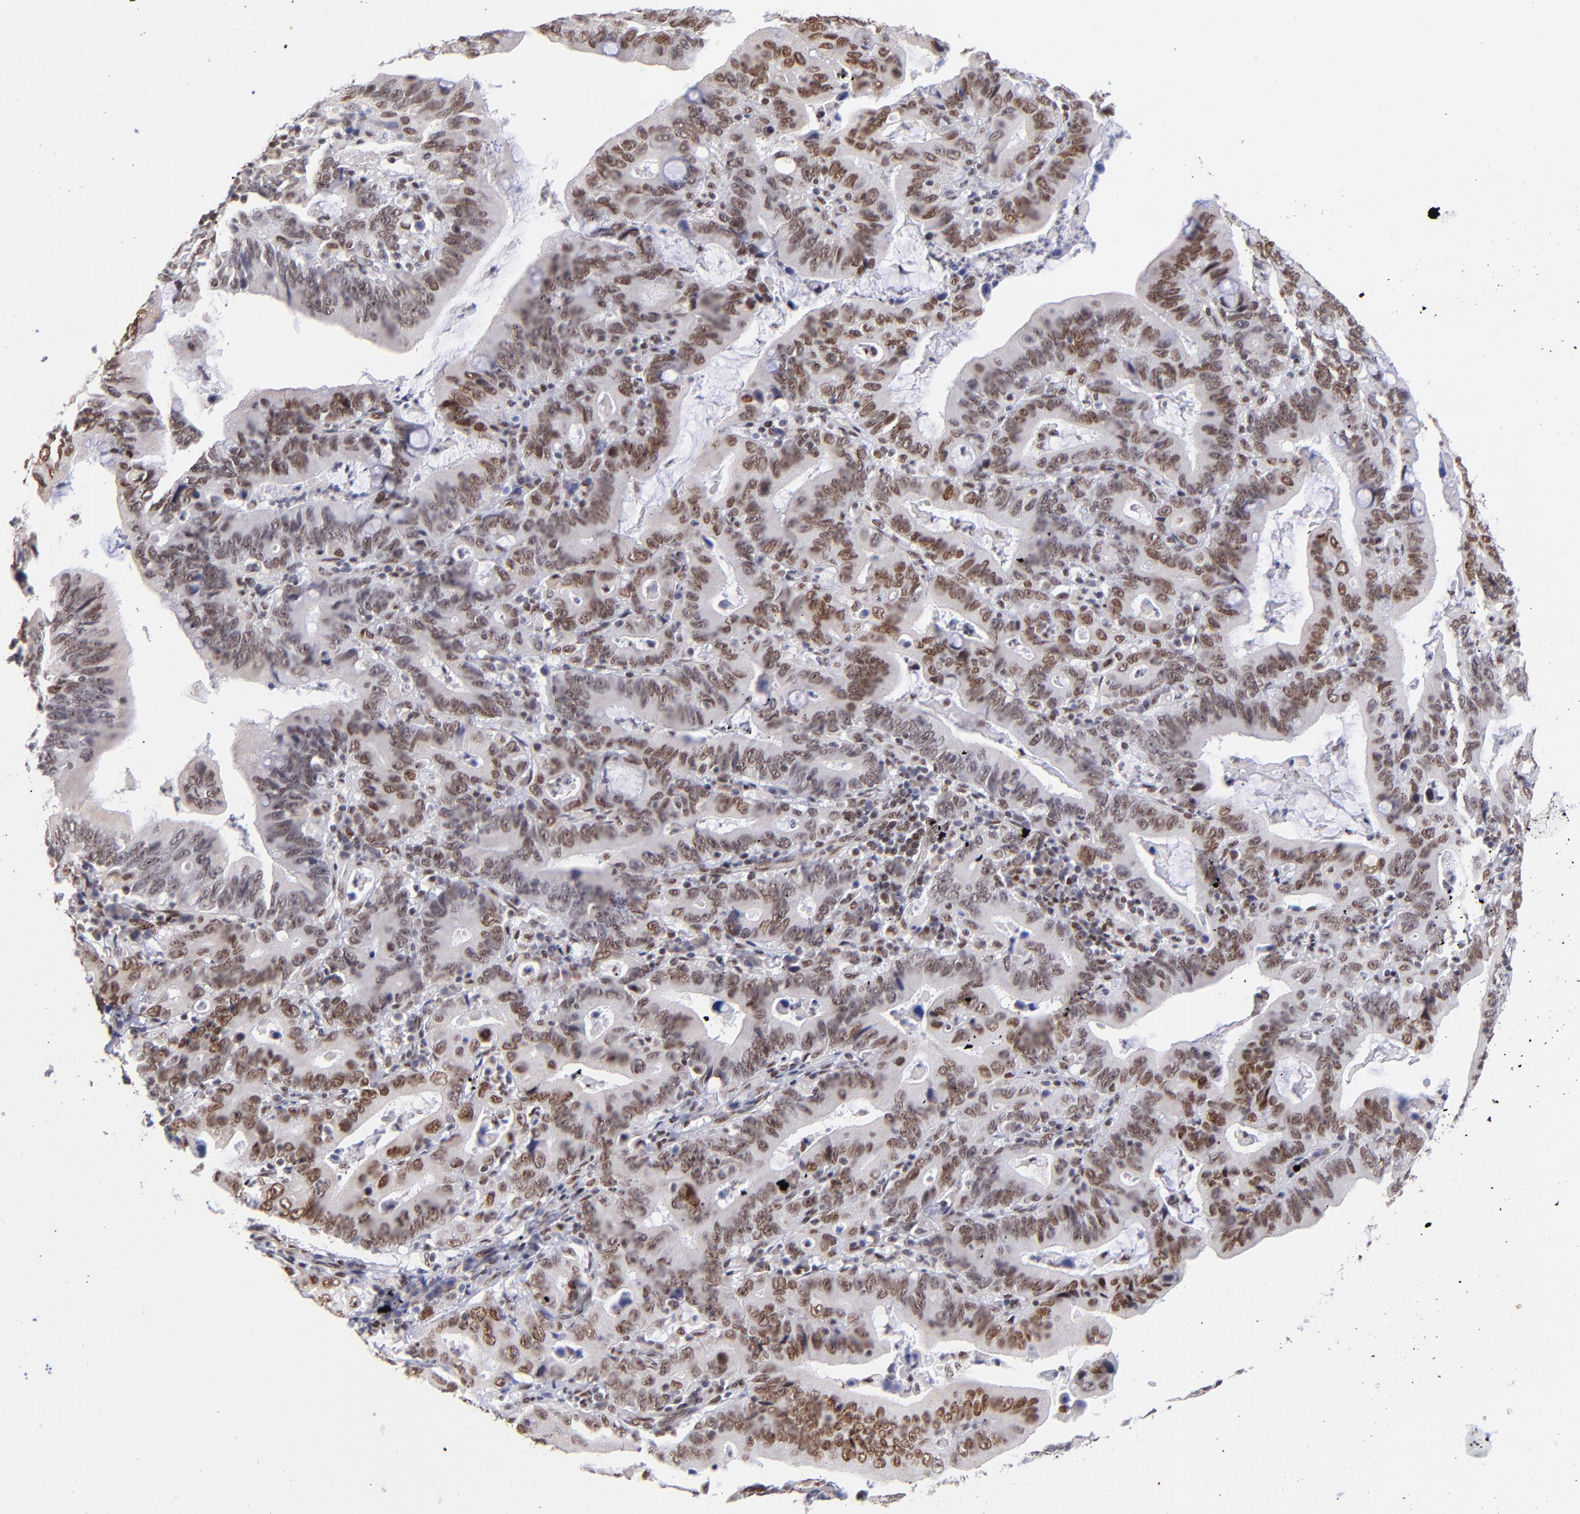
{"staining": {"intensity": "moderate", "quantity": ">75%", "location": "nuclear"}, "tissue": "stomach cancer", "cell_type": "Tumor cells", "image_type": "cancer", "snomed": [{"axis": "morphology", "description": "Adenocarcinoma, NOS"}, {"axis": "topography", "description": "Stomach, upper"}], "caption": "The immunohistochemical stain shows moderate nuclear staining in tumor cells of stomach cancer tissue. Using DAB (brown) and hematoxylin (blue) stains, captured at high magnification using brightfield microscopy.", "gene": "MIDEAS", "patient": {"sex": "male", "age": 63}}